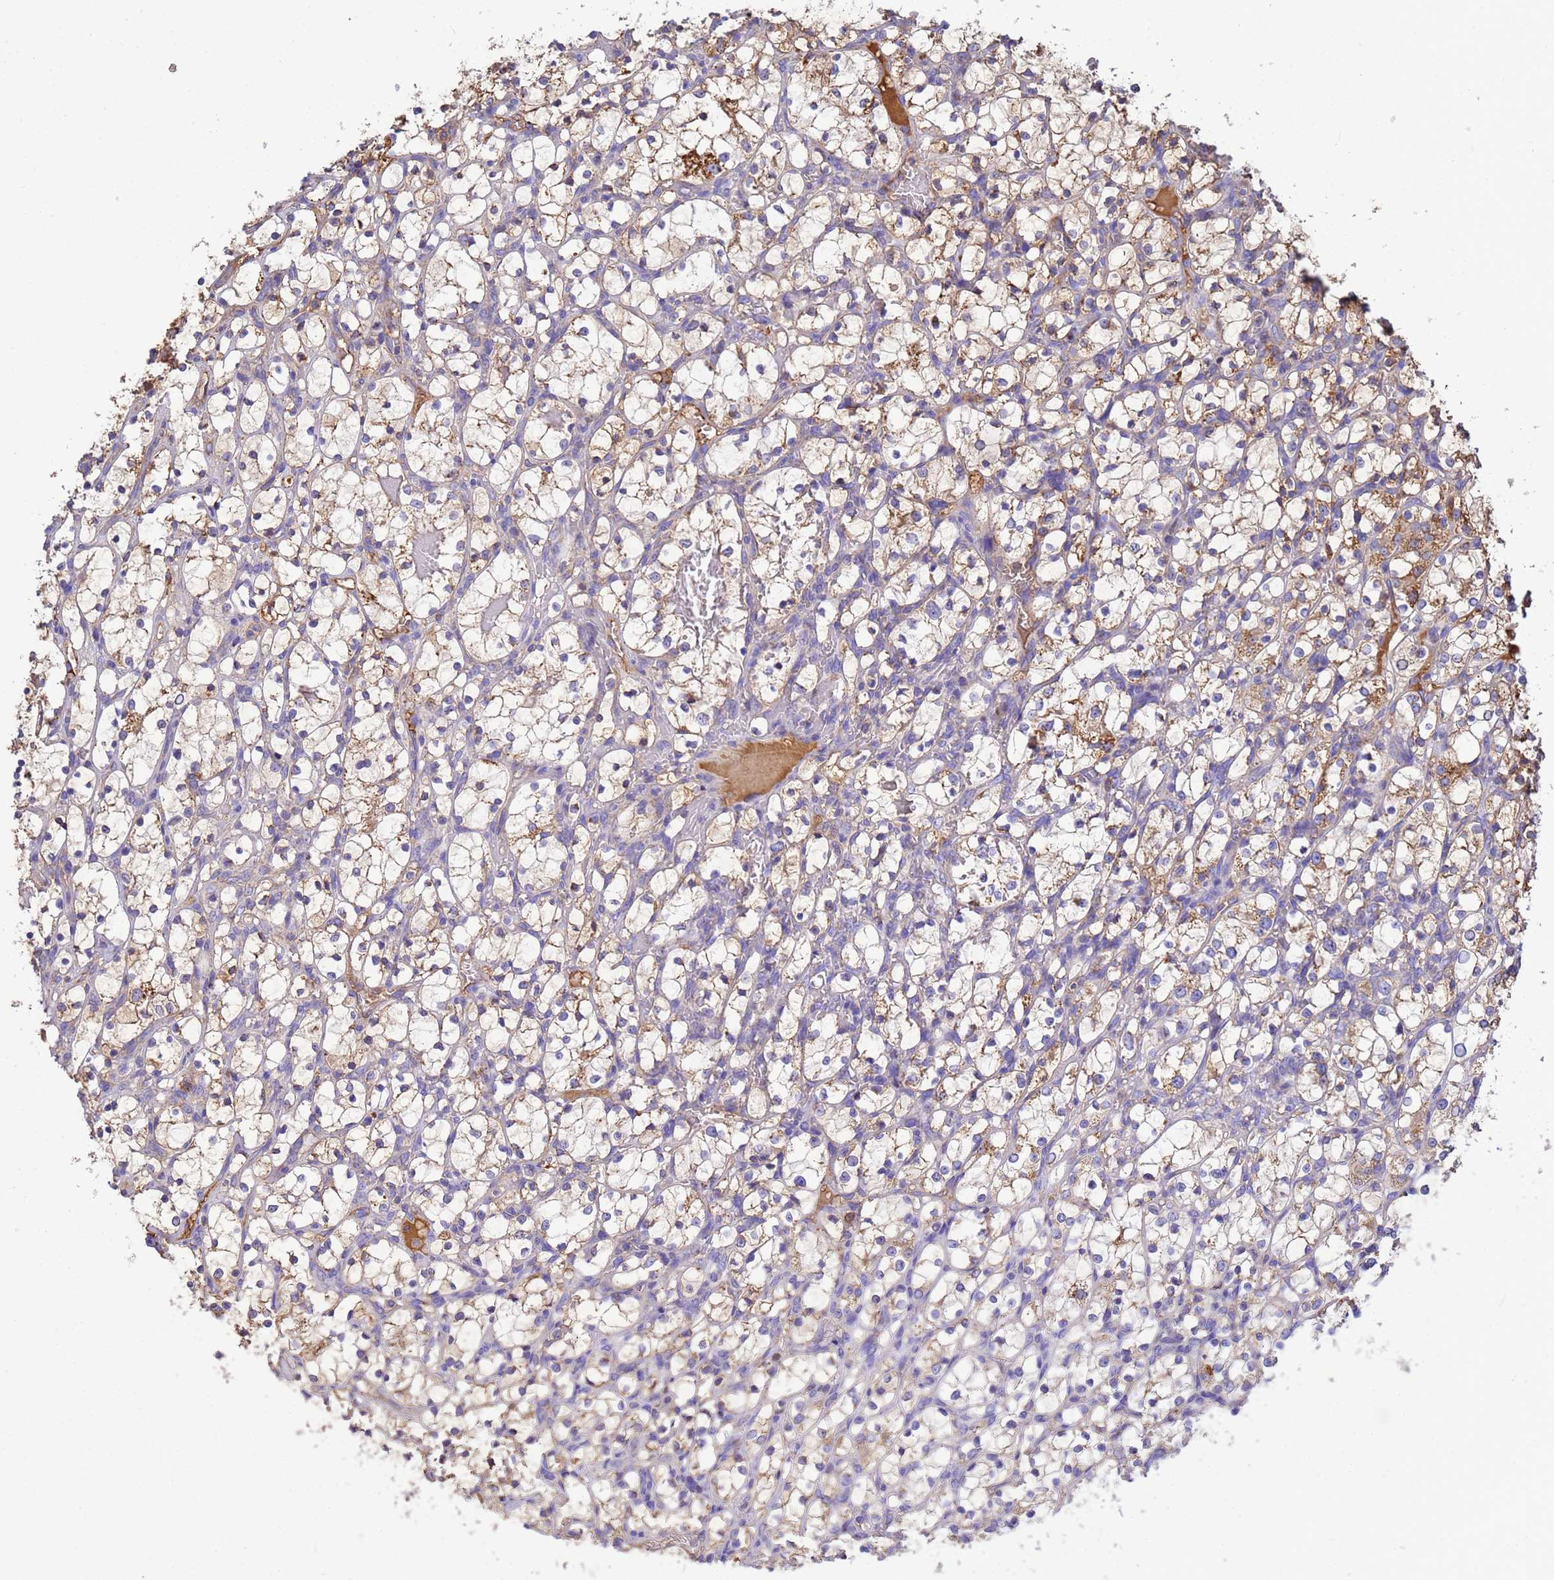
{"staining": {"intensity": "moderate", "quantity": "<25%", "location": "cytoplasmic/membranous"}, "tissue": "renal cancer", "cell_type": "Tumor cells", "image_type": "cancer", "snomed": [{"axis": "morphology", "description": "Adenocarcinoma, NOS"}, {"axis": "topography", "description": "Kidney"}], "caption": "The immunohistochemical stain highlights moderate cytoplasmic/membranous expression in tumor cells of renal cancer tissue.", "gene": "GLUD1", "patient": {"sex": "female", "age": 69}}